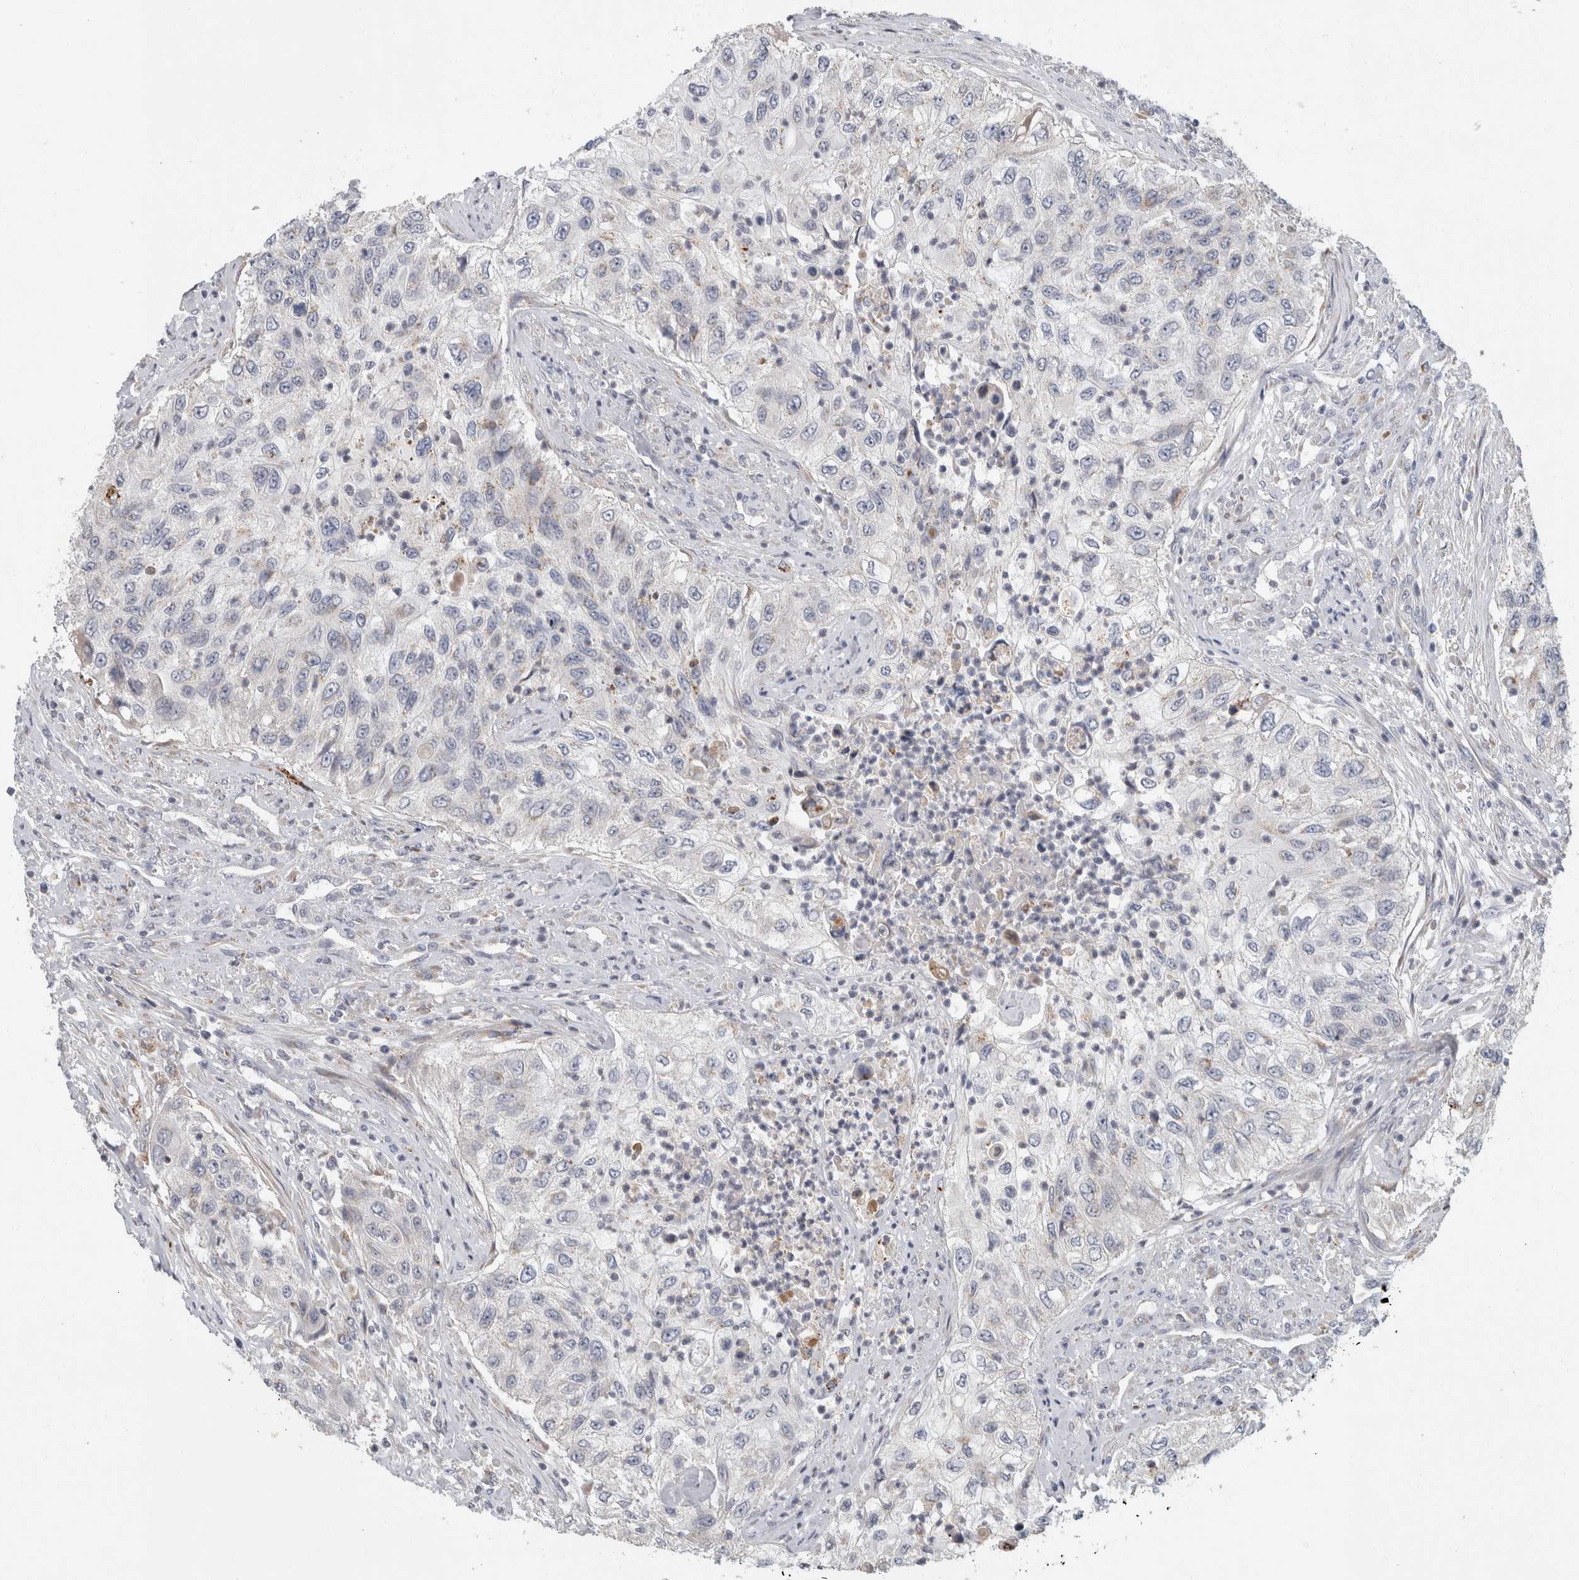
{"staining": {"intensity": "negative", "quantity": "none", "location": "none"}, "tissue": "urothelial cancer", "cell_type": "Tumor cells", "image_type": "cancer", "snomed": [{"axis": "morphology", "description": "Urothelial carcinoma, High grade"}, {"axis": "topography", "description": "Urinary bladder"}], "caption": "Image shows no significant protein expression in tumor cells of high-grade urothelial carcinoma.", "gene": "MGAT1", "patient": {"sex": "female", "age": 60}}